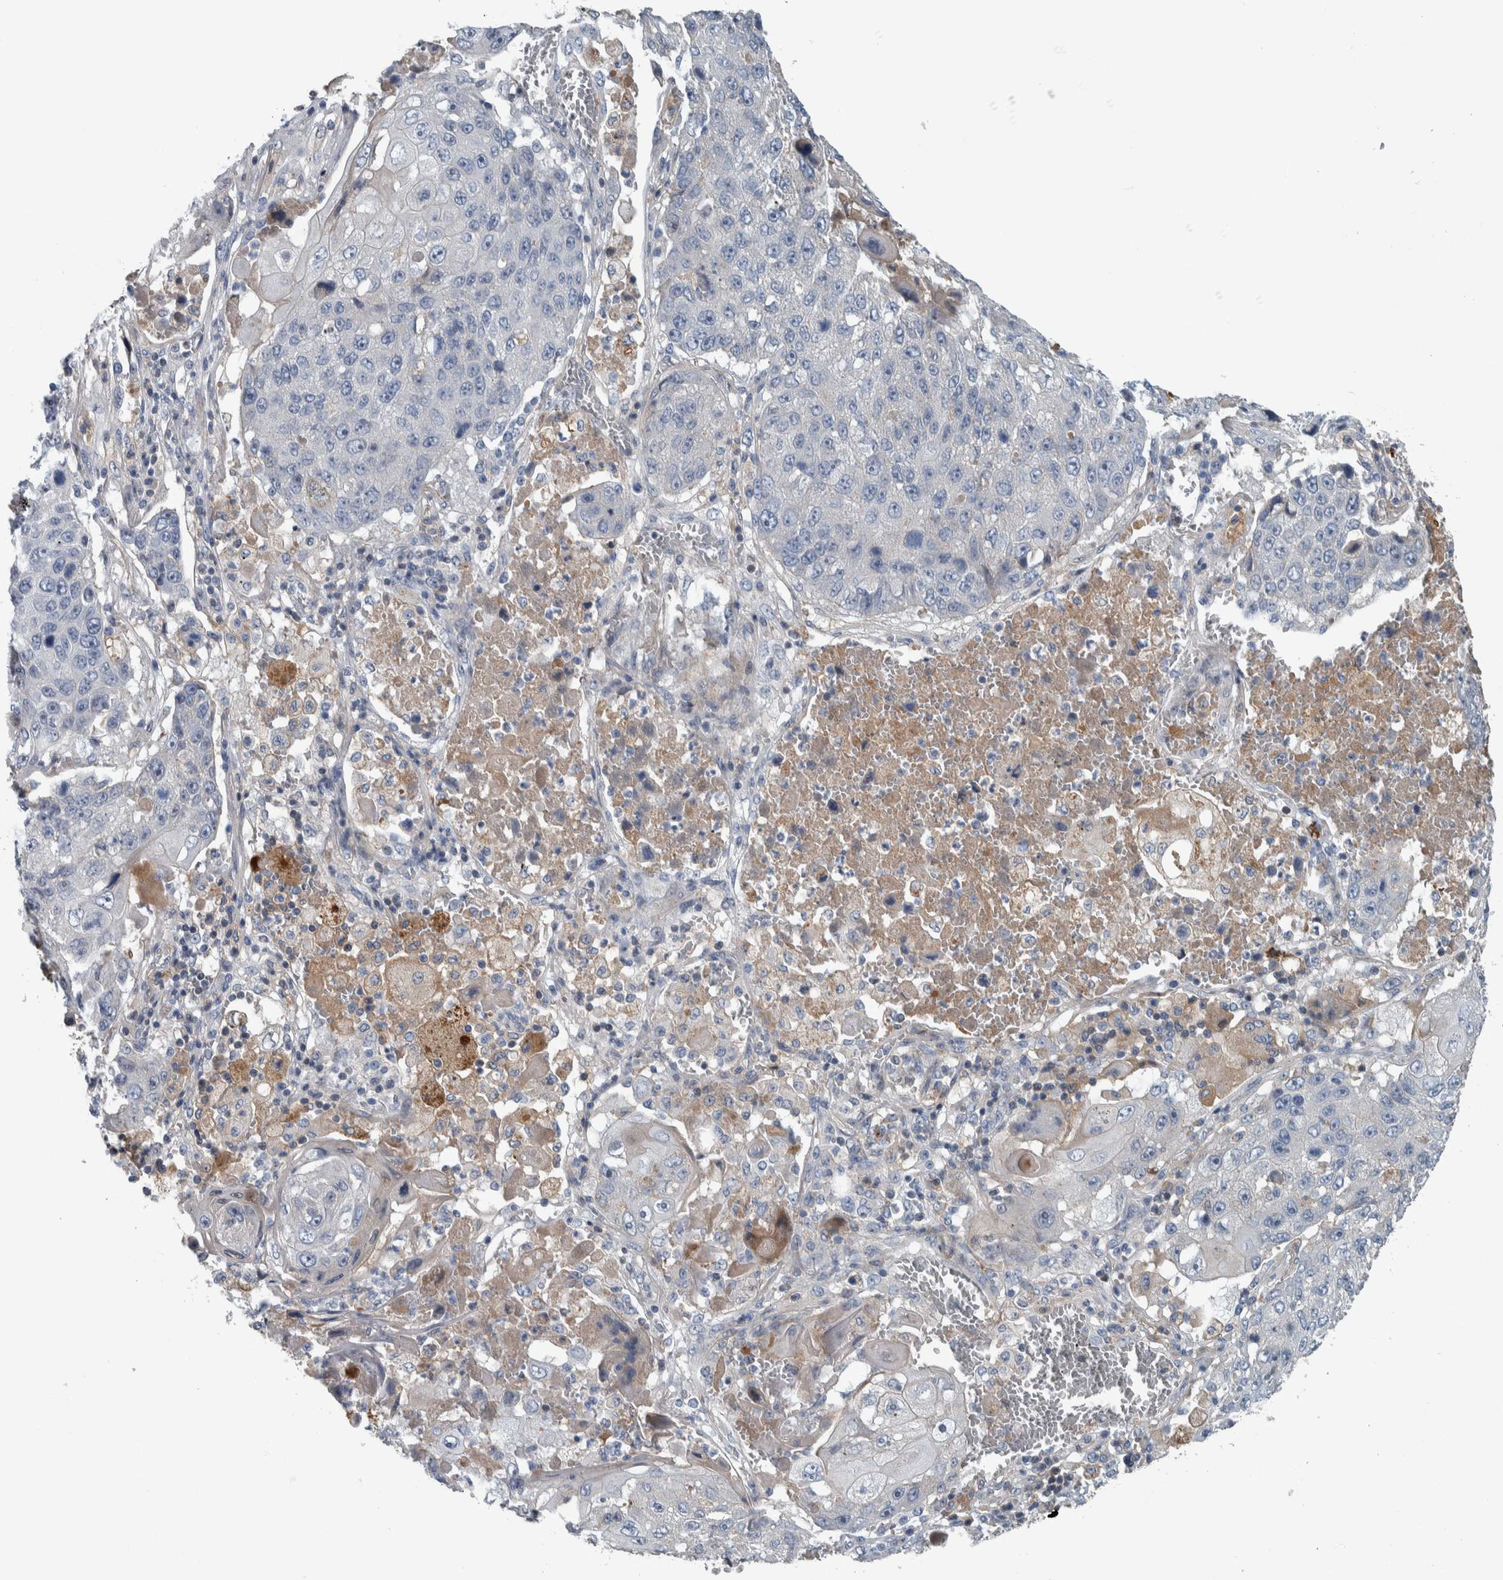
{"staining": {"intensity": "negative", "quantity": "none", "location": "none"}, "tissue": "lung cancer", "cell_type": "Tumor cells", "image_type": "cancer", "snomed": [{"axis": "morphology", "description": "Squamous cell carcinoma, NOS"}, {"axis": "topography", "description": "Lung"}], "caption": "Image shows no protein positivity in tumor cells of lung cancer (squamous cell carcinoma) tissue.", "gene": "SERPINC1", "patient": {"sex": "male", "age": 61}}